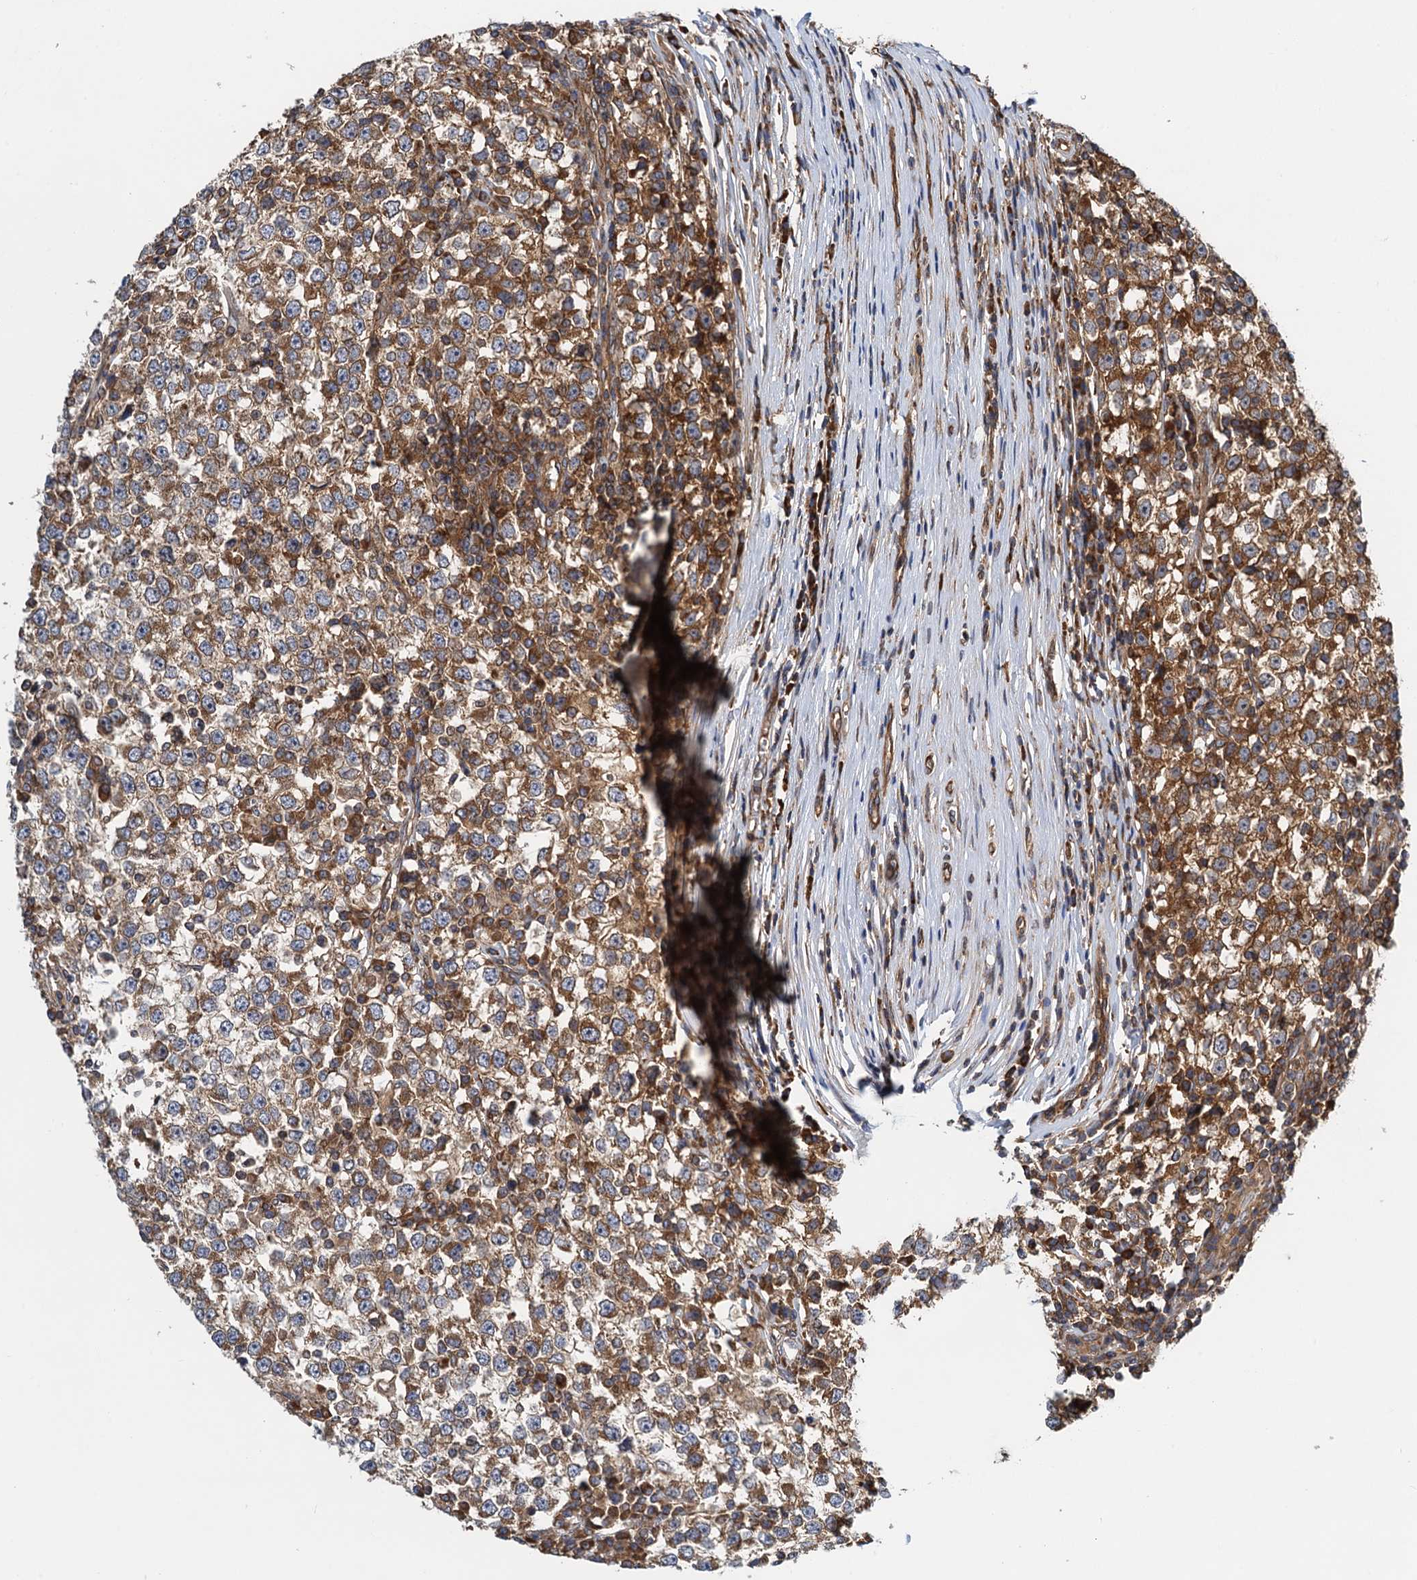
{"staining": {"intensity": "moderate", "quantity": ">75%", "location": "cytoplasmic/membranous"}, "tissue": "testis cancer", "cell_type": "Tumor cells", "image_type": "cancer", "snomed": [{"axis": "morphology", "description": "Seminoma, NOS"}, {"axis": "topography", "description": "Testis"}], "caption": "Protein expression analysis of human seminoma (testis) reveals moderate cytoplasmic/membranous staining in about >75% of tumor cells.", "gene": "MDM1", "patient": {"sex": "male", "age": 65}}